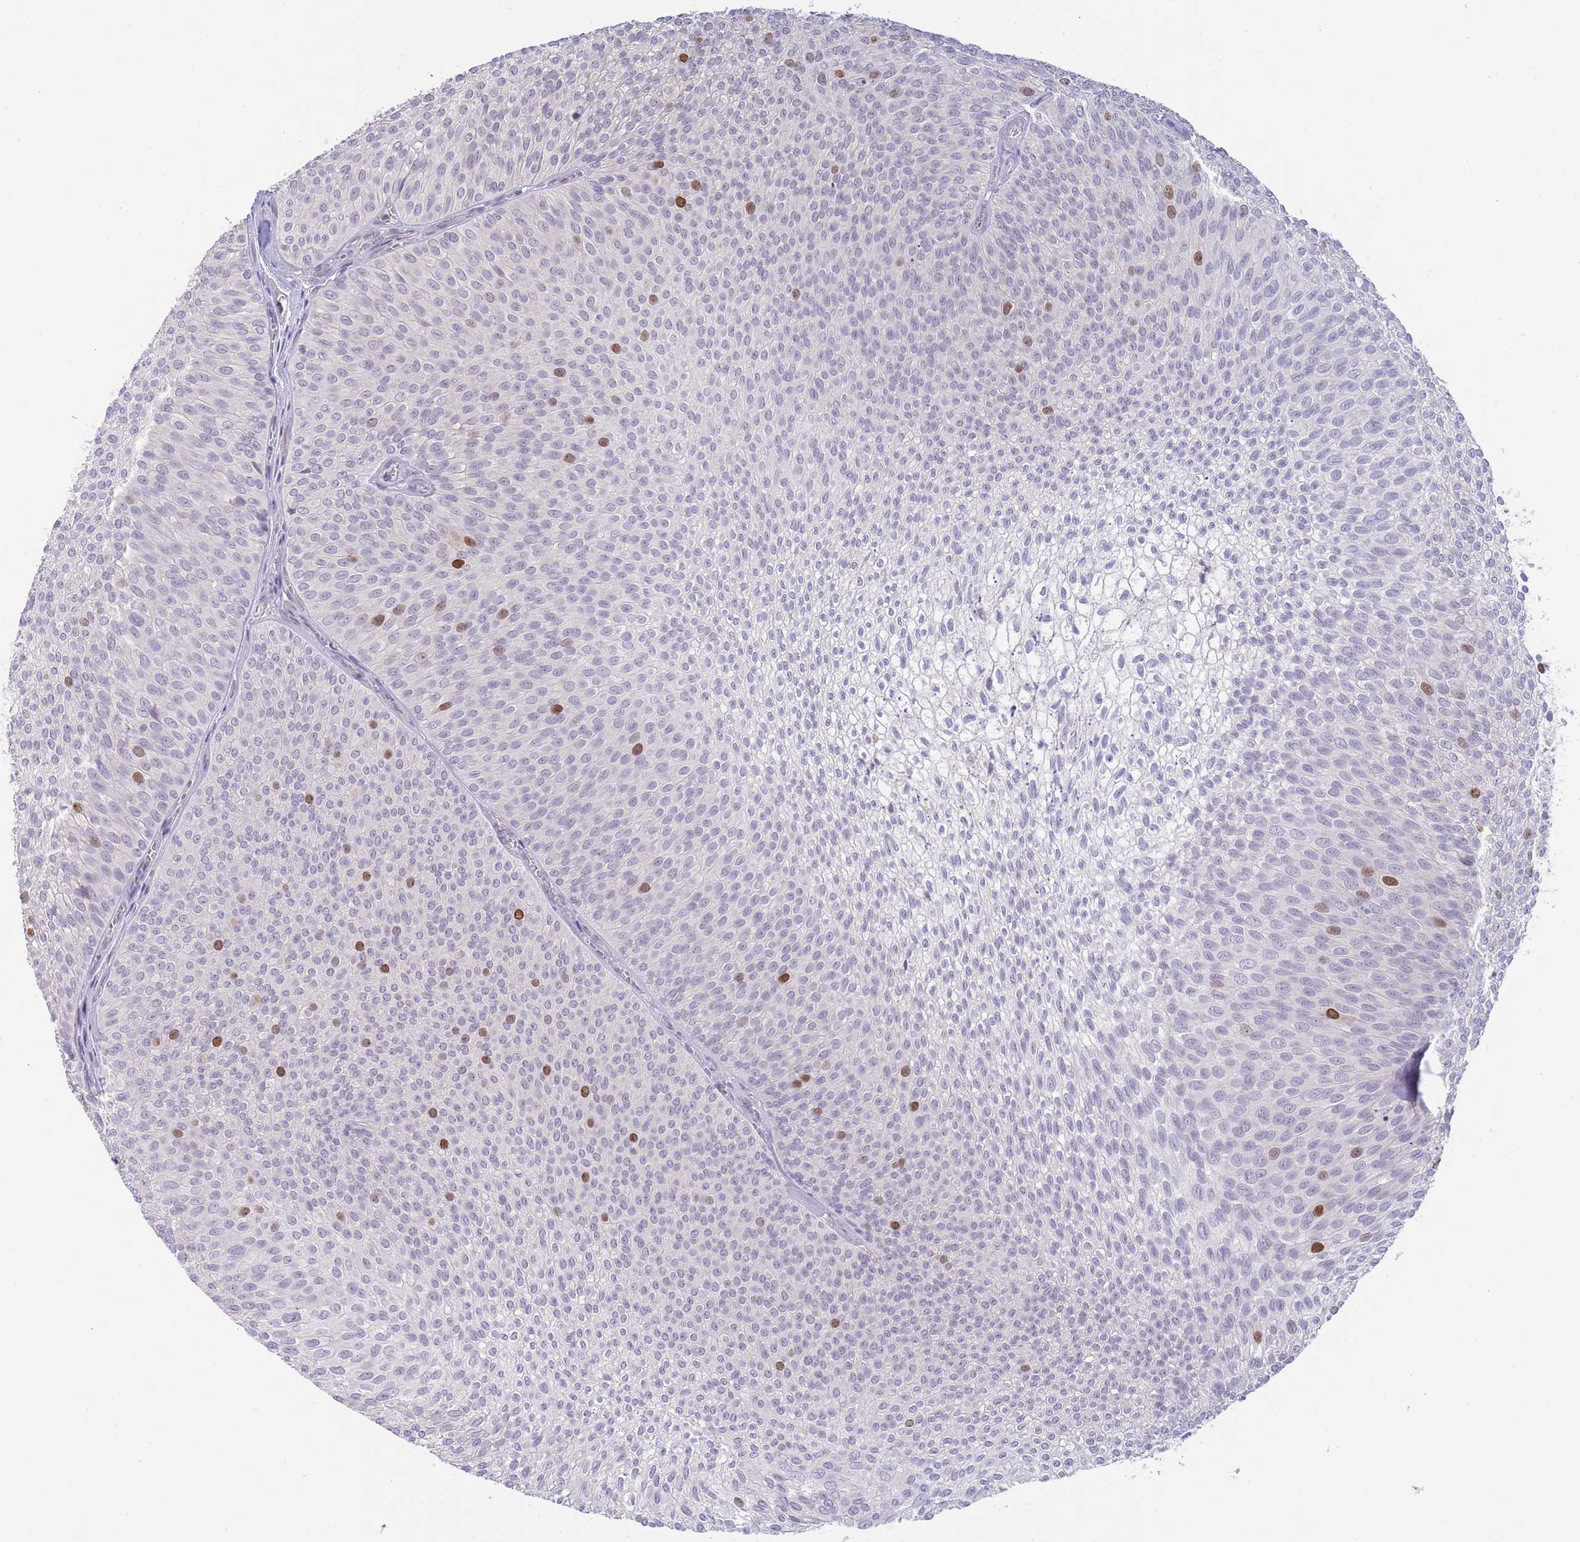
{"staining": {"intensity": "strong", "quantity": "<25%", "location": "nuclear"}, "tissue": "urothelial cancer", "cell_type": "Tumor cells", "image_type": "cancer", "snomed": [{"axis": "morphology", "description": "Urothelial carcinoma, Low grade"}, {"axis": "topography", "description": "Urinary bladder"}], "caption": "Urothelial cancer was stained to show a protein in brown. There is medium levels of strong nuclear staining in about <25% of tumor cells. Nuclei are stained in blue.", "gene": "PIMREG", "patient": {"sex": "male", "age": 91}}